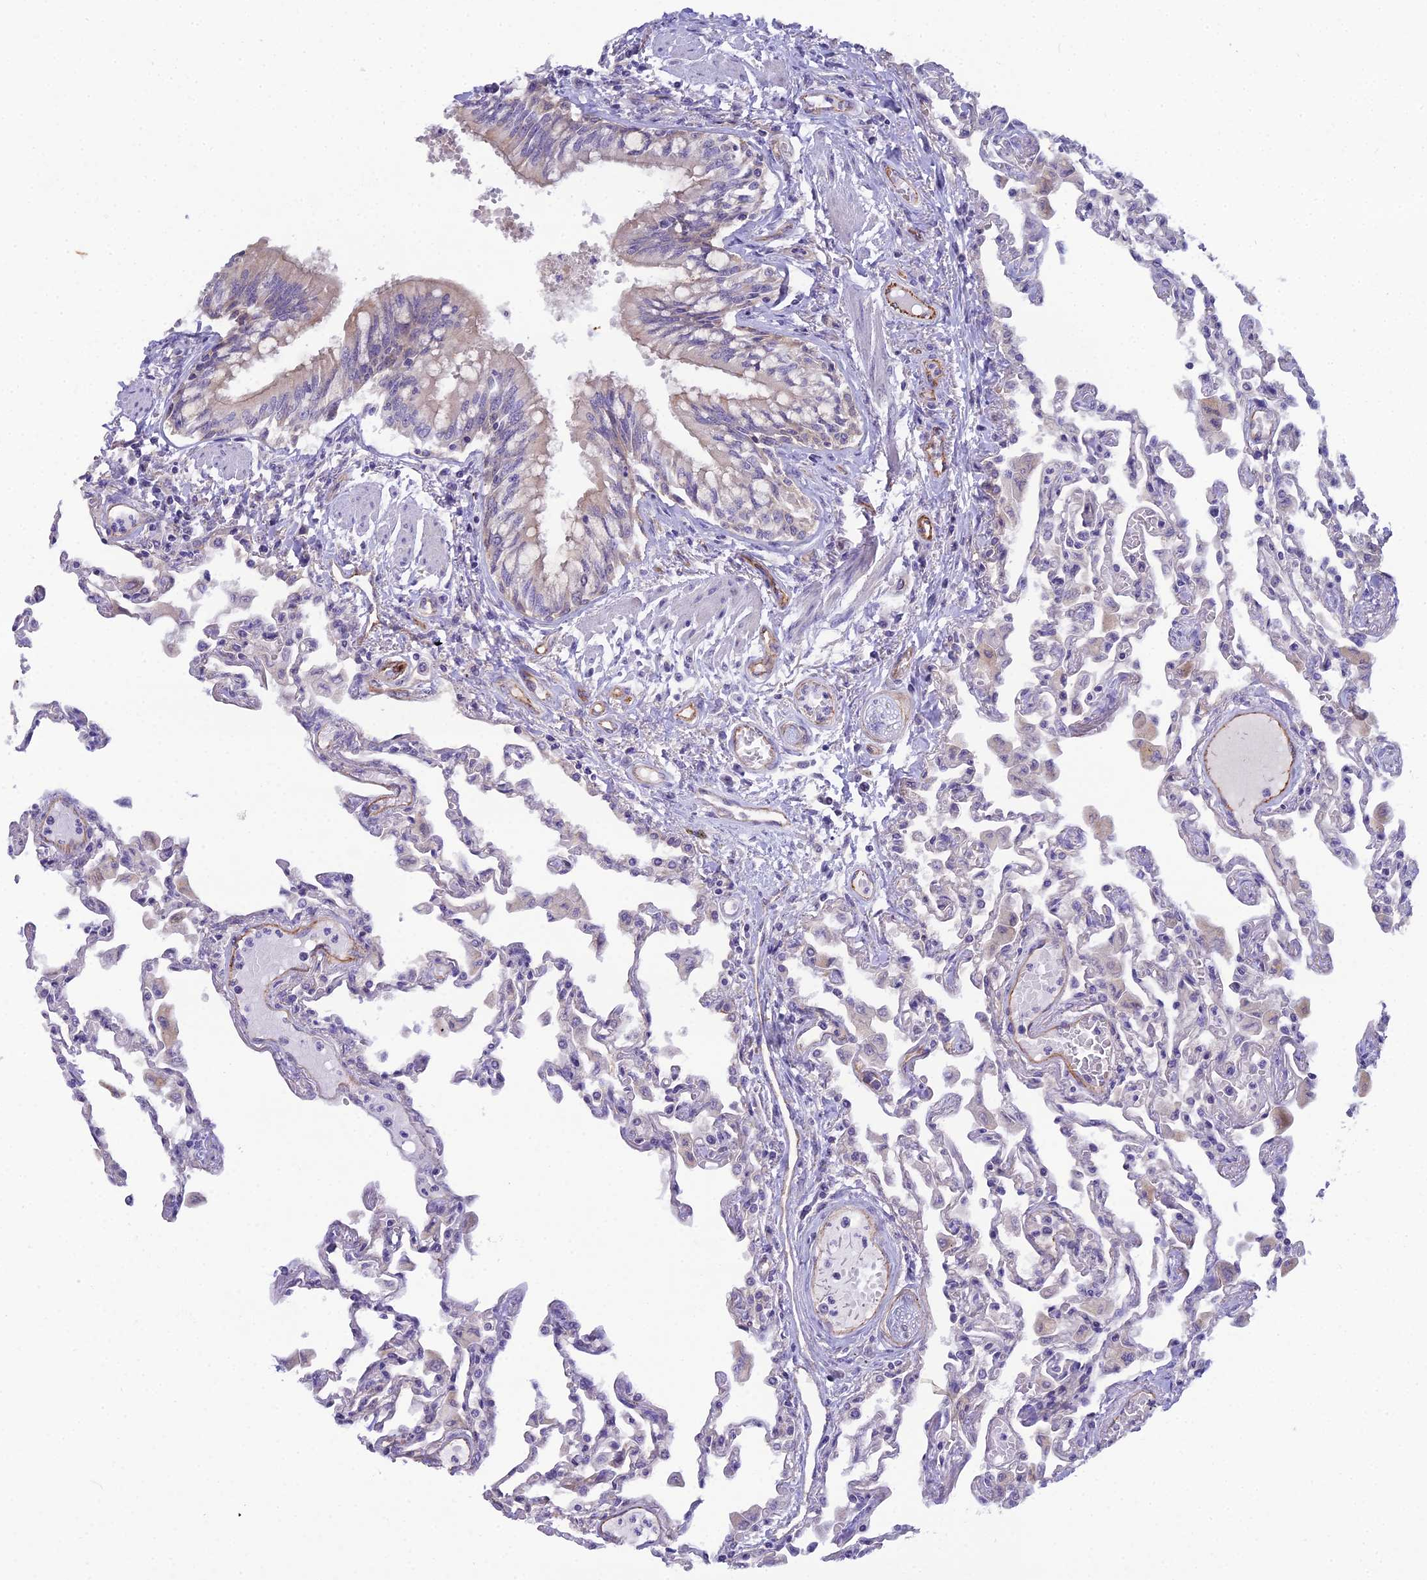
{"staining": {"intensity": "negative", "quantity": "none", "location": "none"}, "tissue": "lung", "cell_type": "Alveolar cells", "image_type": "normal", "snomed": [{"axis": "morphology", "description": "Normal tissue, NOS"}, {"axis": "topography", "description": "Bronchus"}, {"axis": "topography", "description": "Lung"}], "caption": "A histopathology image of lung stained for a protein displays no brown staining in alveolar cells.", "gene": "CFAP47", "patient": {"sex": "female", "age": 49}}